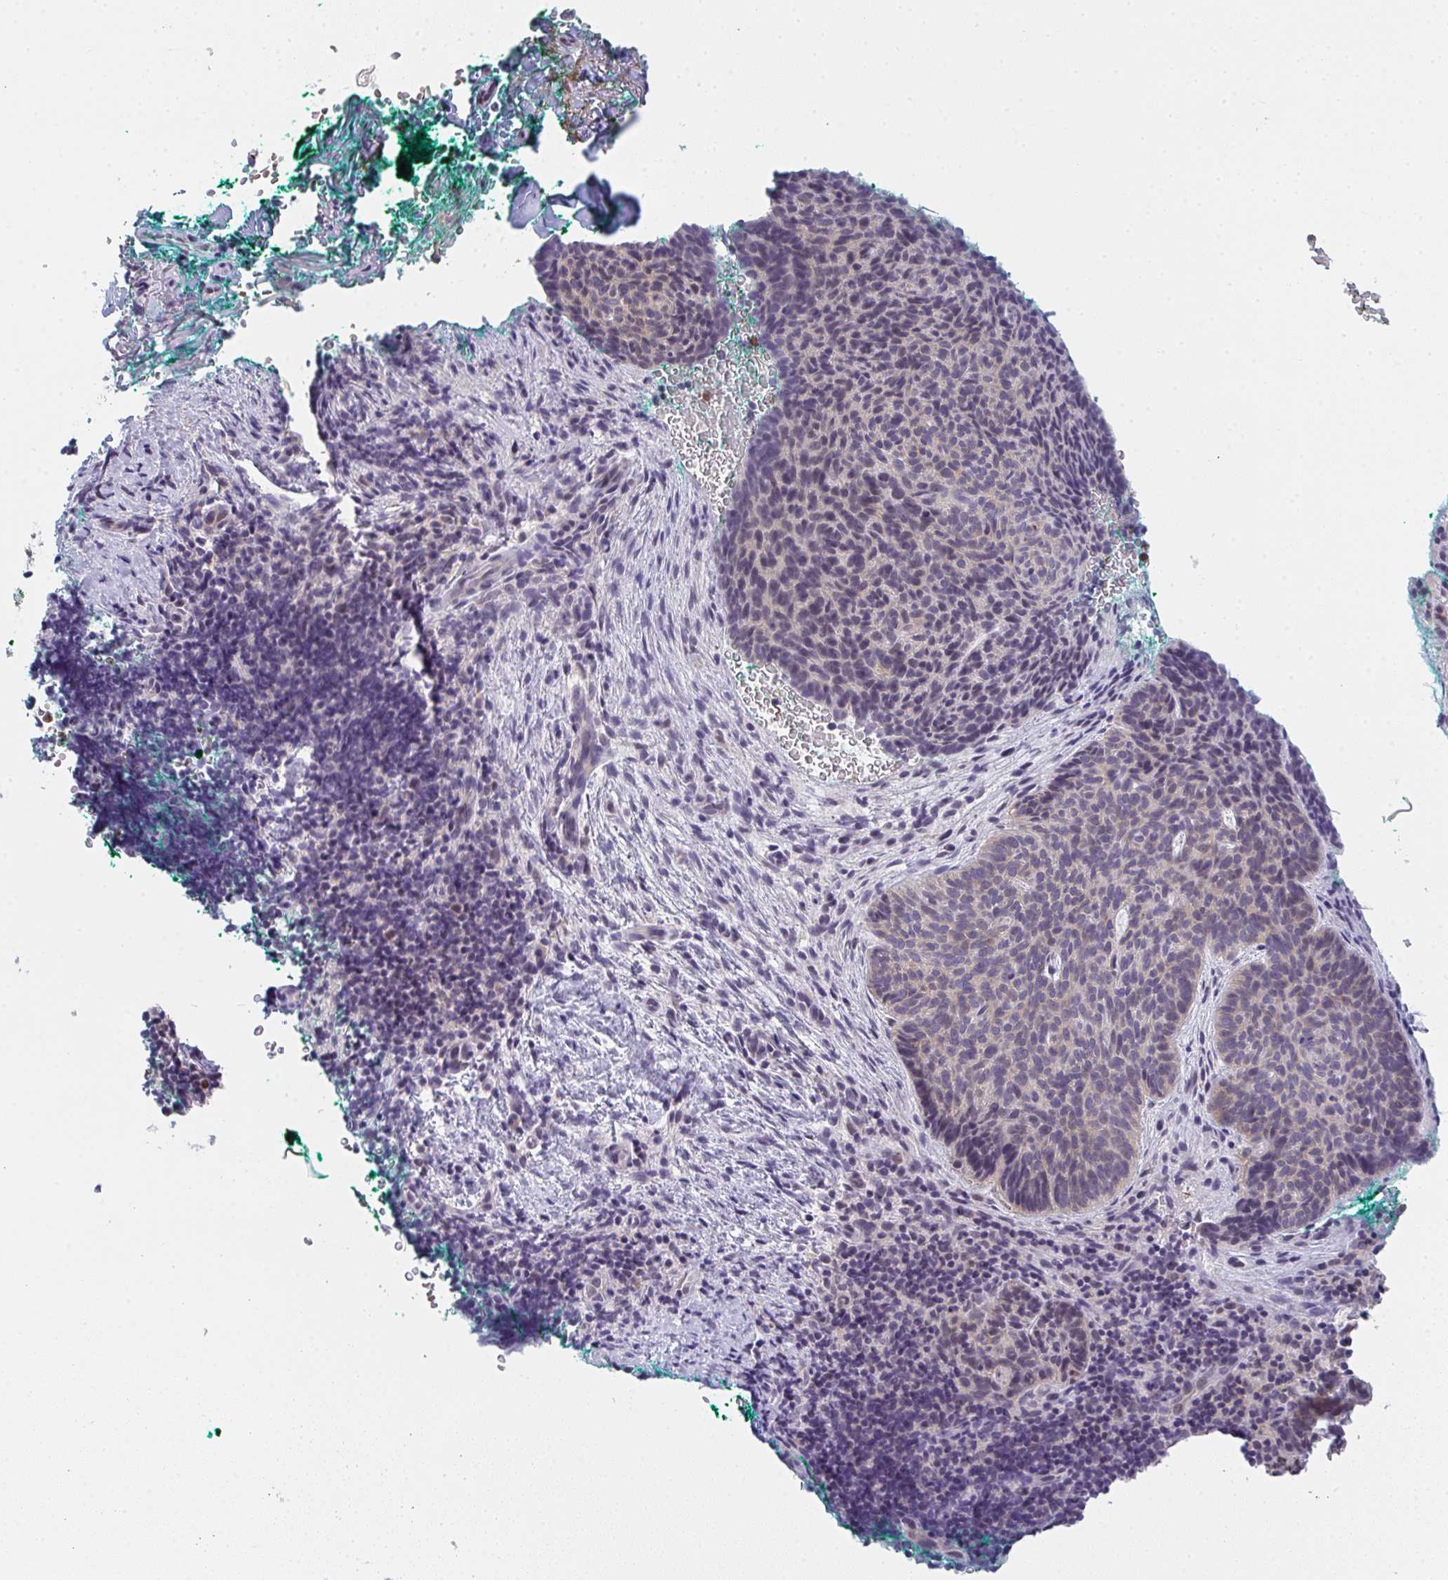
{"staining": {"intensity": "weak", "quantity": "<25%", "location": "cytoplasmic/membranous"}, "tissue": "skin cancer", "cell_type": "Tumor cells", "image_type": "cancer", "snomed": [{"axis": "morphology", "description": "Basal cell carcinoma"}, {"axis": "topography", "description": "Skin"}, {"axis": "topography", "description": "Skin of head"}], "caption": "This is an immunohistochemistry photomicrograph of basal cell carcinoma (skin). There is no staining in tumor cells.", "gene": "RIOK1", "patient": {"sex": "female", "age": 92}}